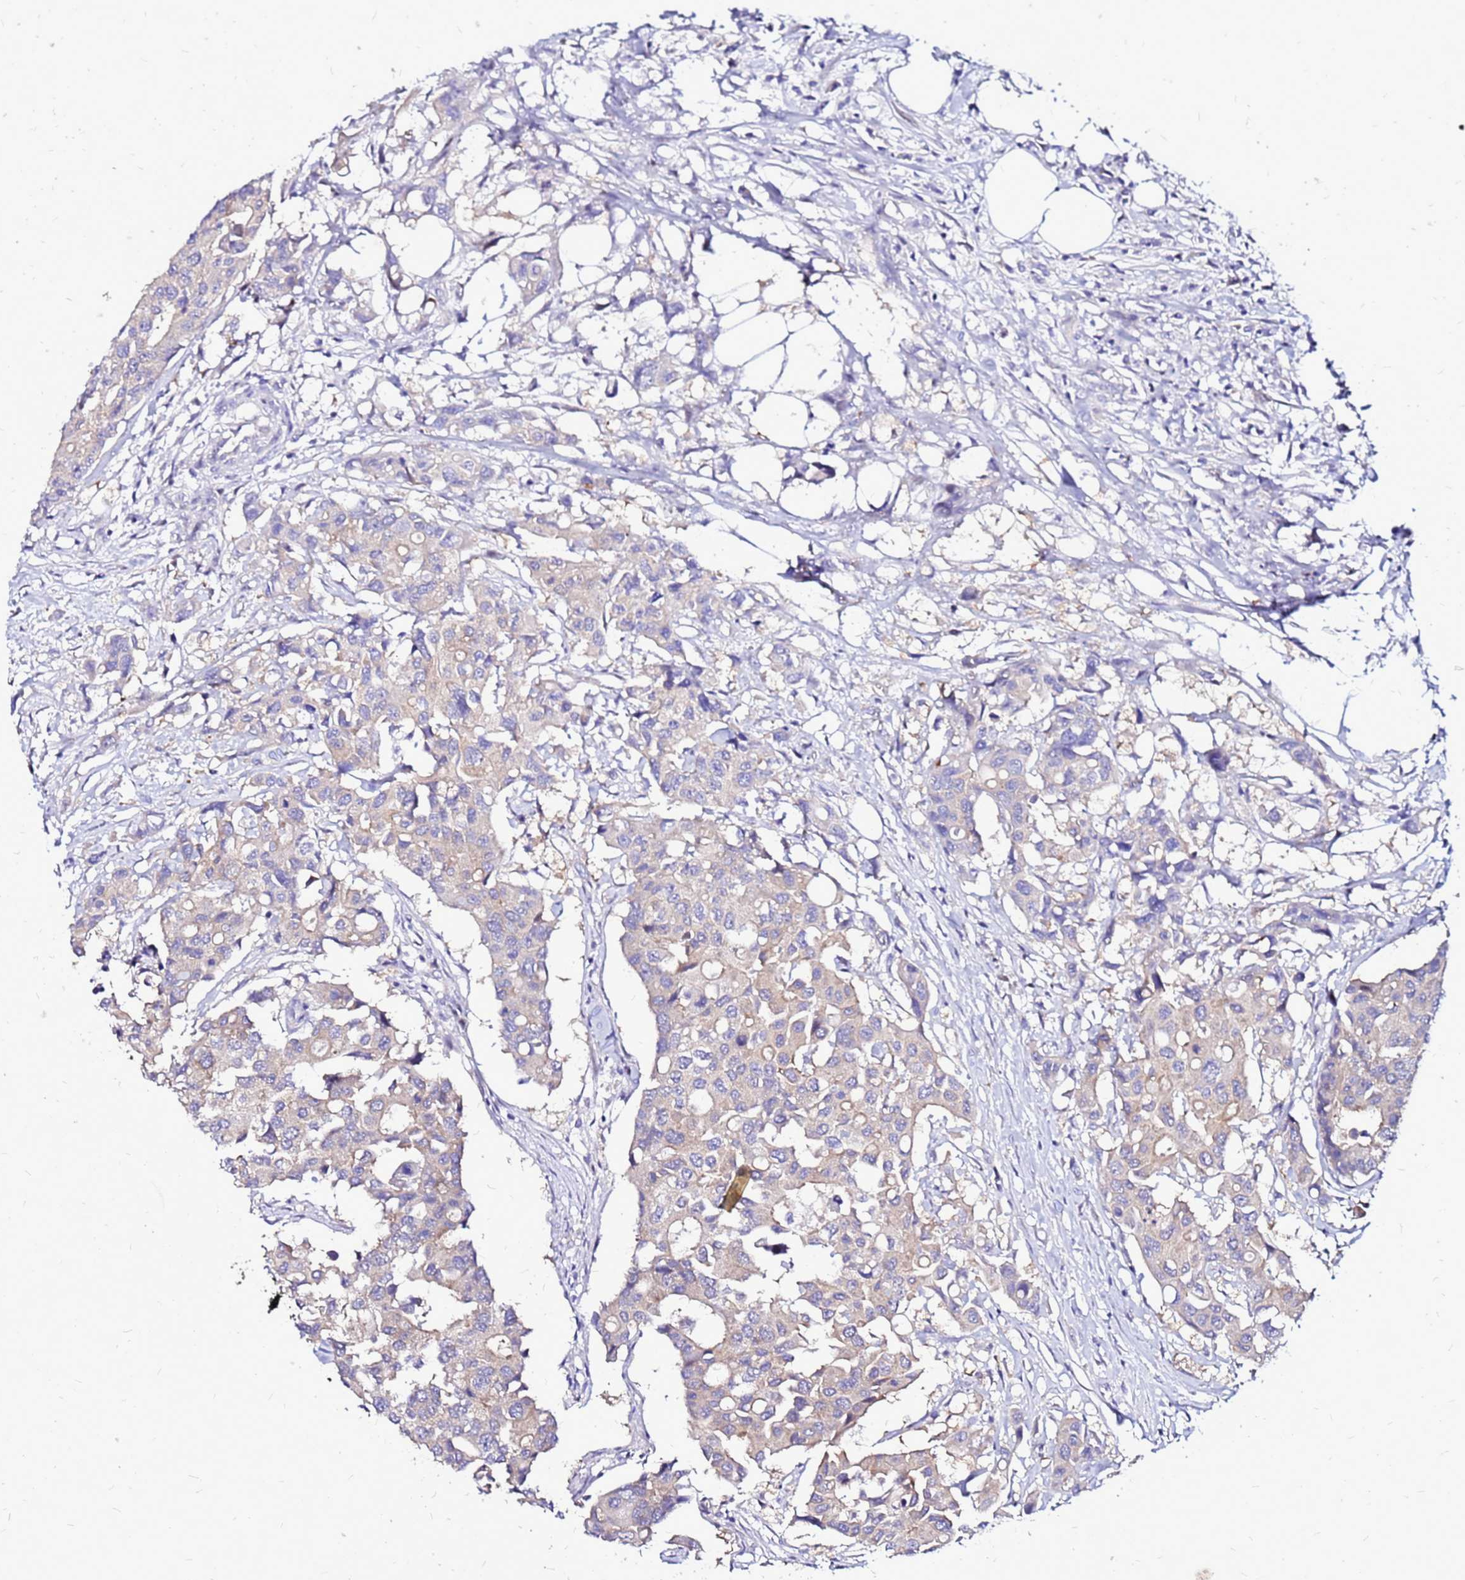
{"staining": {"intensity": "negative", "quantity": "none", "location": "none"}, "tissue": "colorectal cancer", "cell_type": "Tumor cells", "image_type": "cancer", "snomed": [{"axis": "morphology", "description": "Adenocarcinoma, NOS"}, {"axis": "topography", "description": "Colon"}], "caption": "DAB immunohistochemical staining of colorectal cancer (adenocarcinoma) shows no significant staining in tumor cells. (DAB (3,3'-diaminobenzidine) immunohistochemistry (IHC) visualized using brightfield microscopy, high magnification).", "gene": "ARHGEF5", "patient": {"sex": "male", "age": 77}}